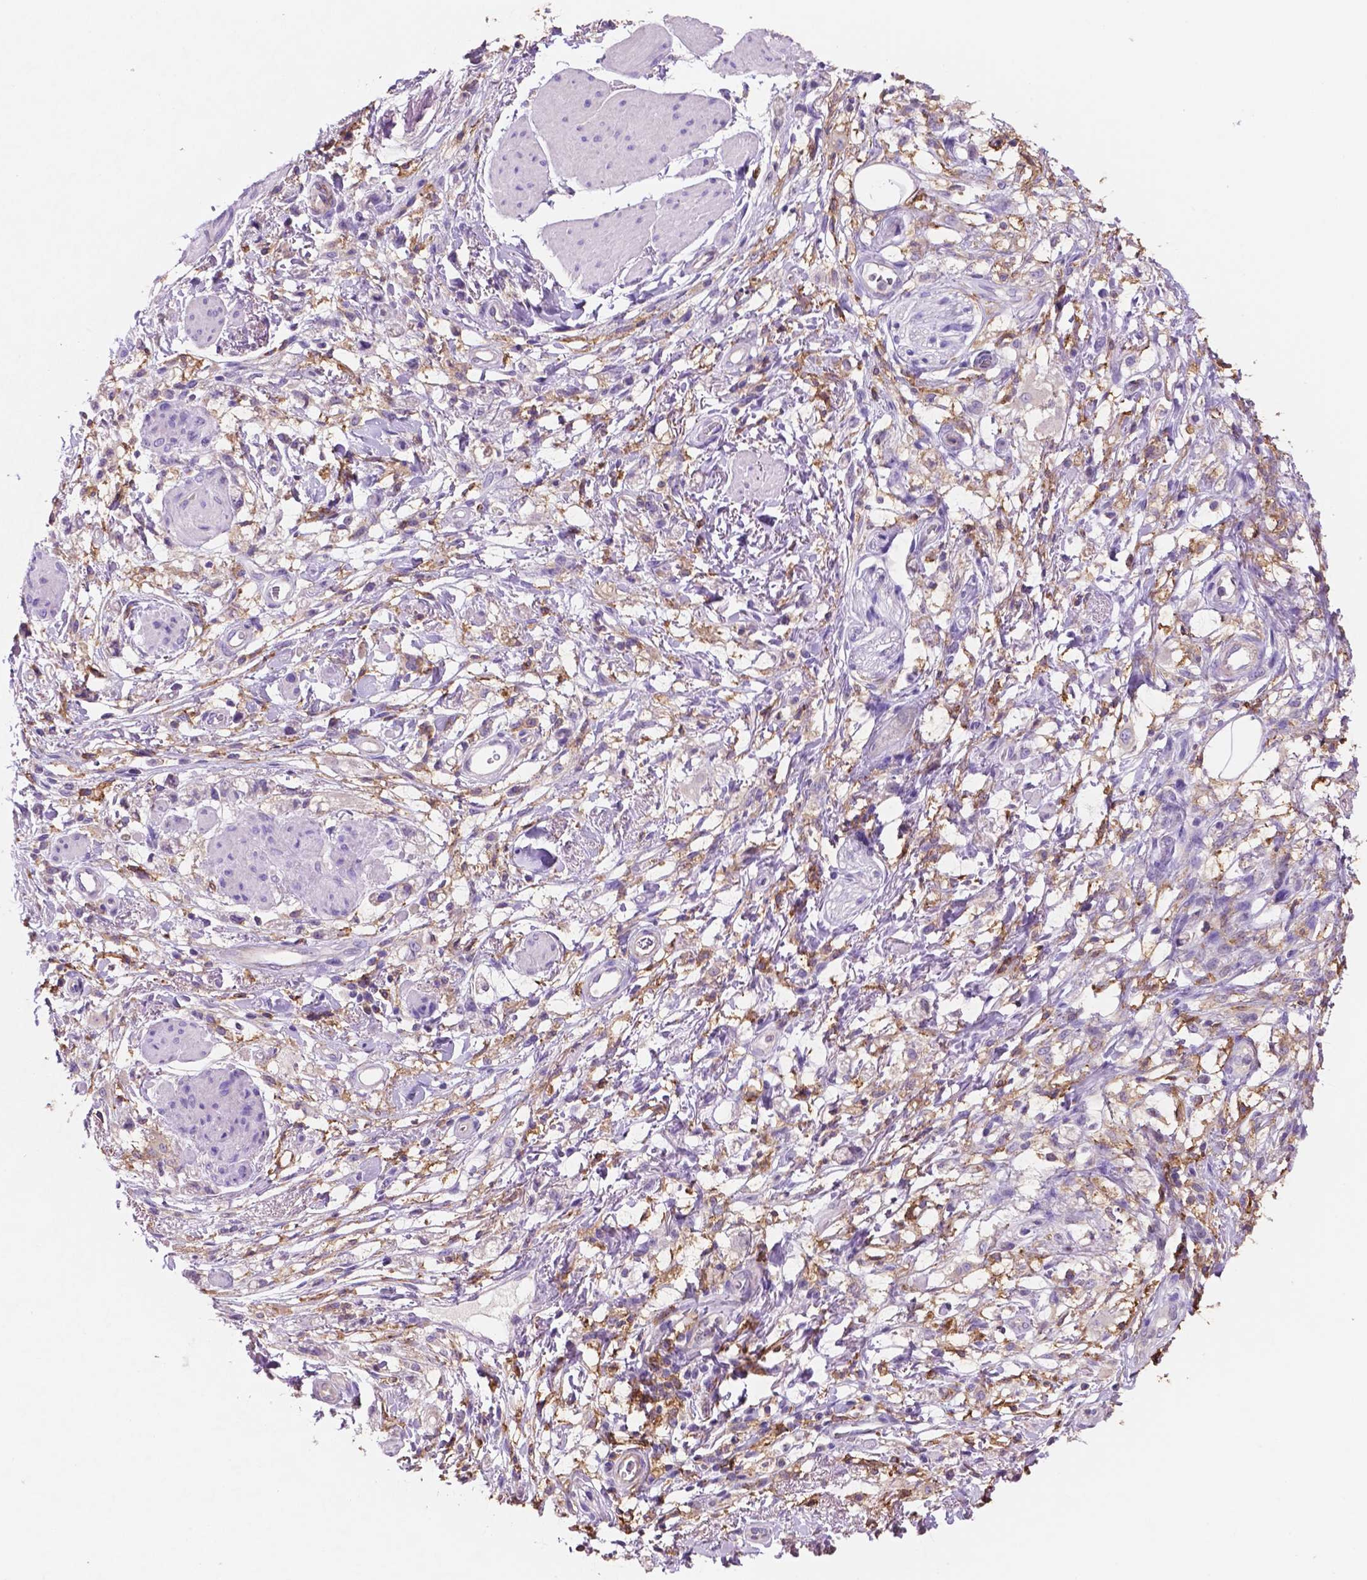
{"staining": {"intensity": "negative", "quantity": "none", "location": "none"}, "tissue": "stomach cancer", "cell_type": "Tumor cells", "image_type": "cancer", "snomed": [{"axis": "morphology", "description": "Adenocarcinoma, NOS"}, {"axis": "topography", "description": "Stomach"}], "caption": "Protein analysis of stomach cancer (adenocarcinoma) exhibits no significant staining in tumor cells.", "gene": "MKRN2OS", "patient": {"sex": "female", "age": 60}}